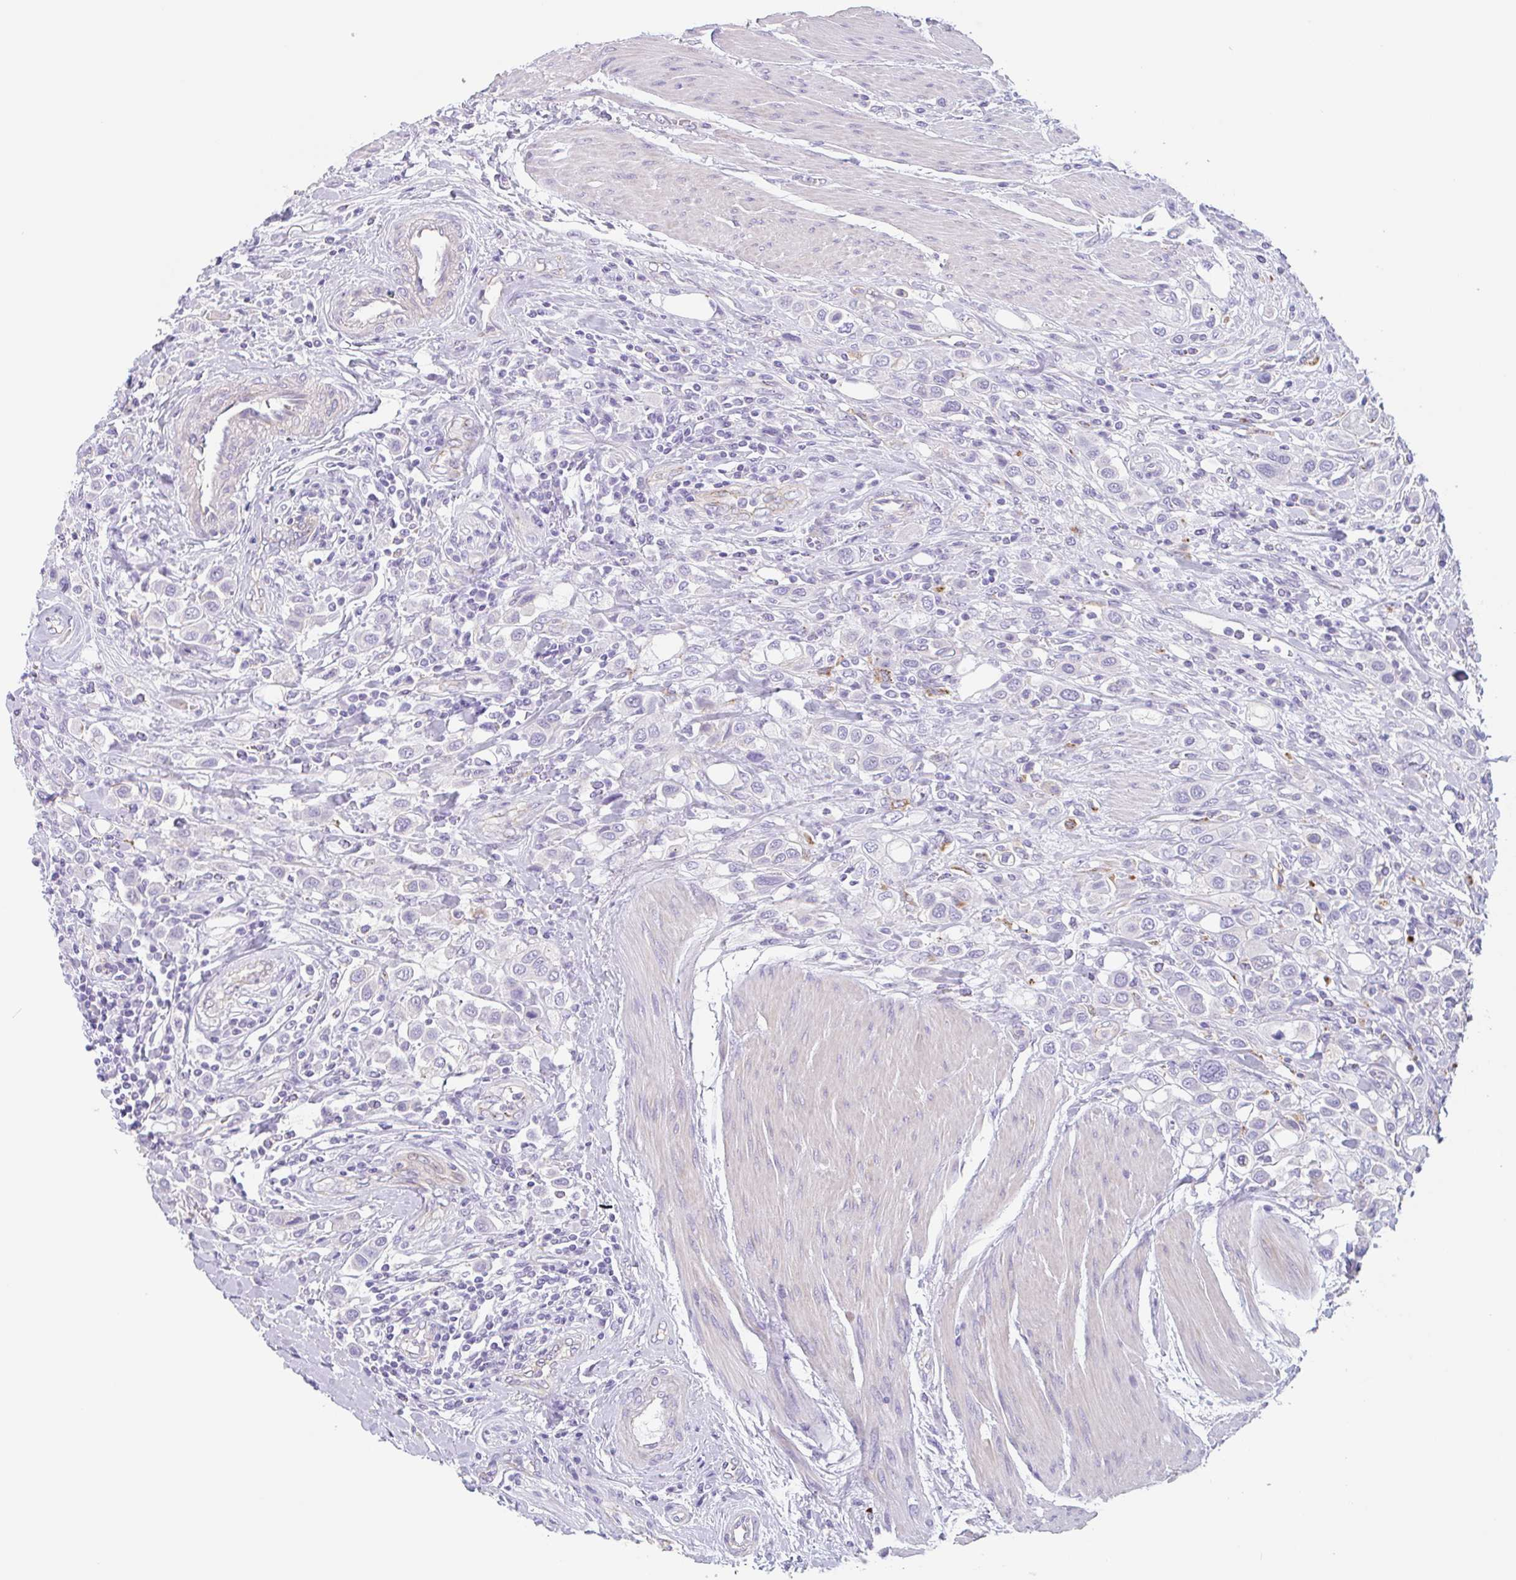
{"staining": {"intensity": "negative", "quantity": "none", "location": "none"}, "tissue": "urothelial cancer", "cell_type": "Tumor cells", "image_type": "cancer", "snomed": [{"axis": "morphology", "description": "Urothelial carcinoma, High grade"}, {"axis": "topography", "description": "Urinary bladder"}], "caption": "The IHC photomicrograph has no significant positivity in tumor cells of high-grade urothelial carcinoma tissue.", "gene": "LENG9", "patient": {"sex": "male", "age": 50}}